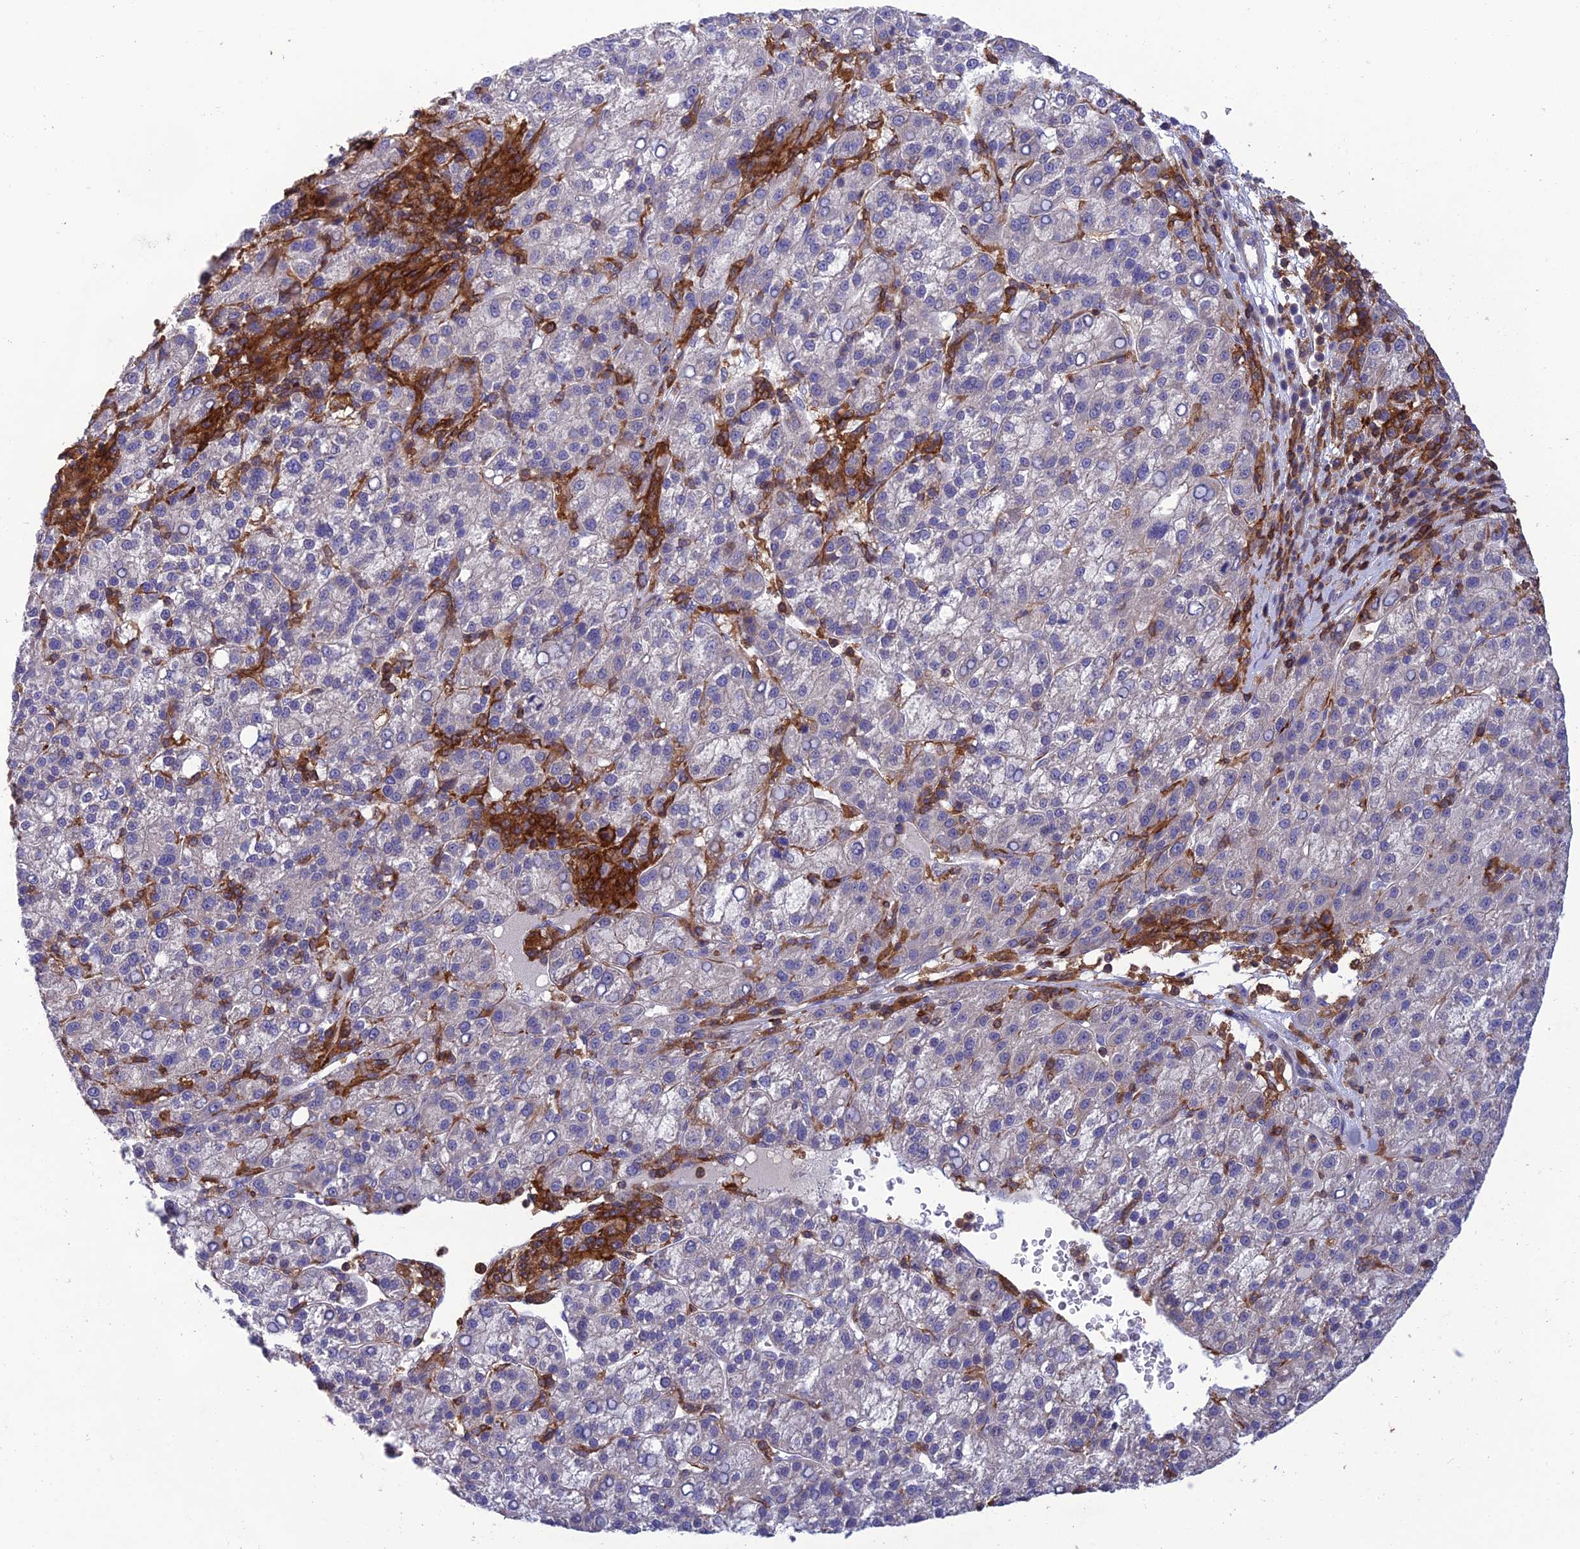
{"staining": {"intensity": "negative", "quantity": "none", "location": "none"}, "tissue": "liver cancer", "cell_type": "Tumor cells", "image_type": "cancer", "snomed": [{"axis": "morphology", "description": "Carcinoma, Hepatocellular, NOS"}, {"axis": "topography", "description": "Liver"}], "caption": "Histopathology image shows no significant protein staining in tumor cells of liver cancer. (Stains: DAB (3,3'-diaminobenzidine) IHC with hematoxylin counter stain, Microscopy: brightfield microscopy at high magnification).", "gene": "FAM76A", "patient": {"sex": "female", "age": 58}}